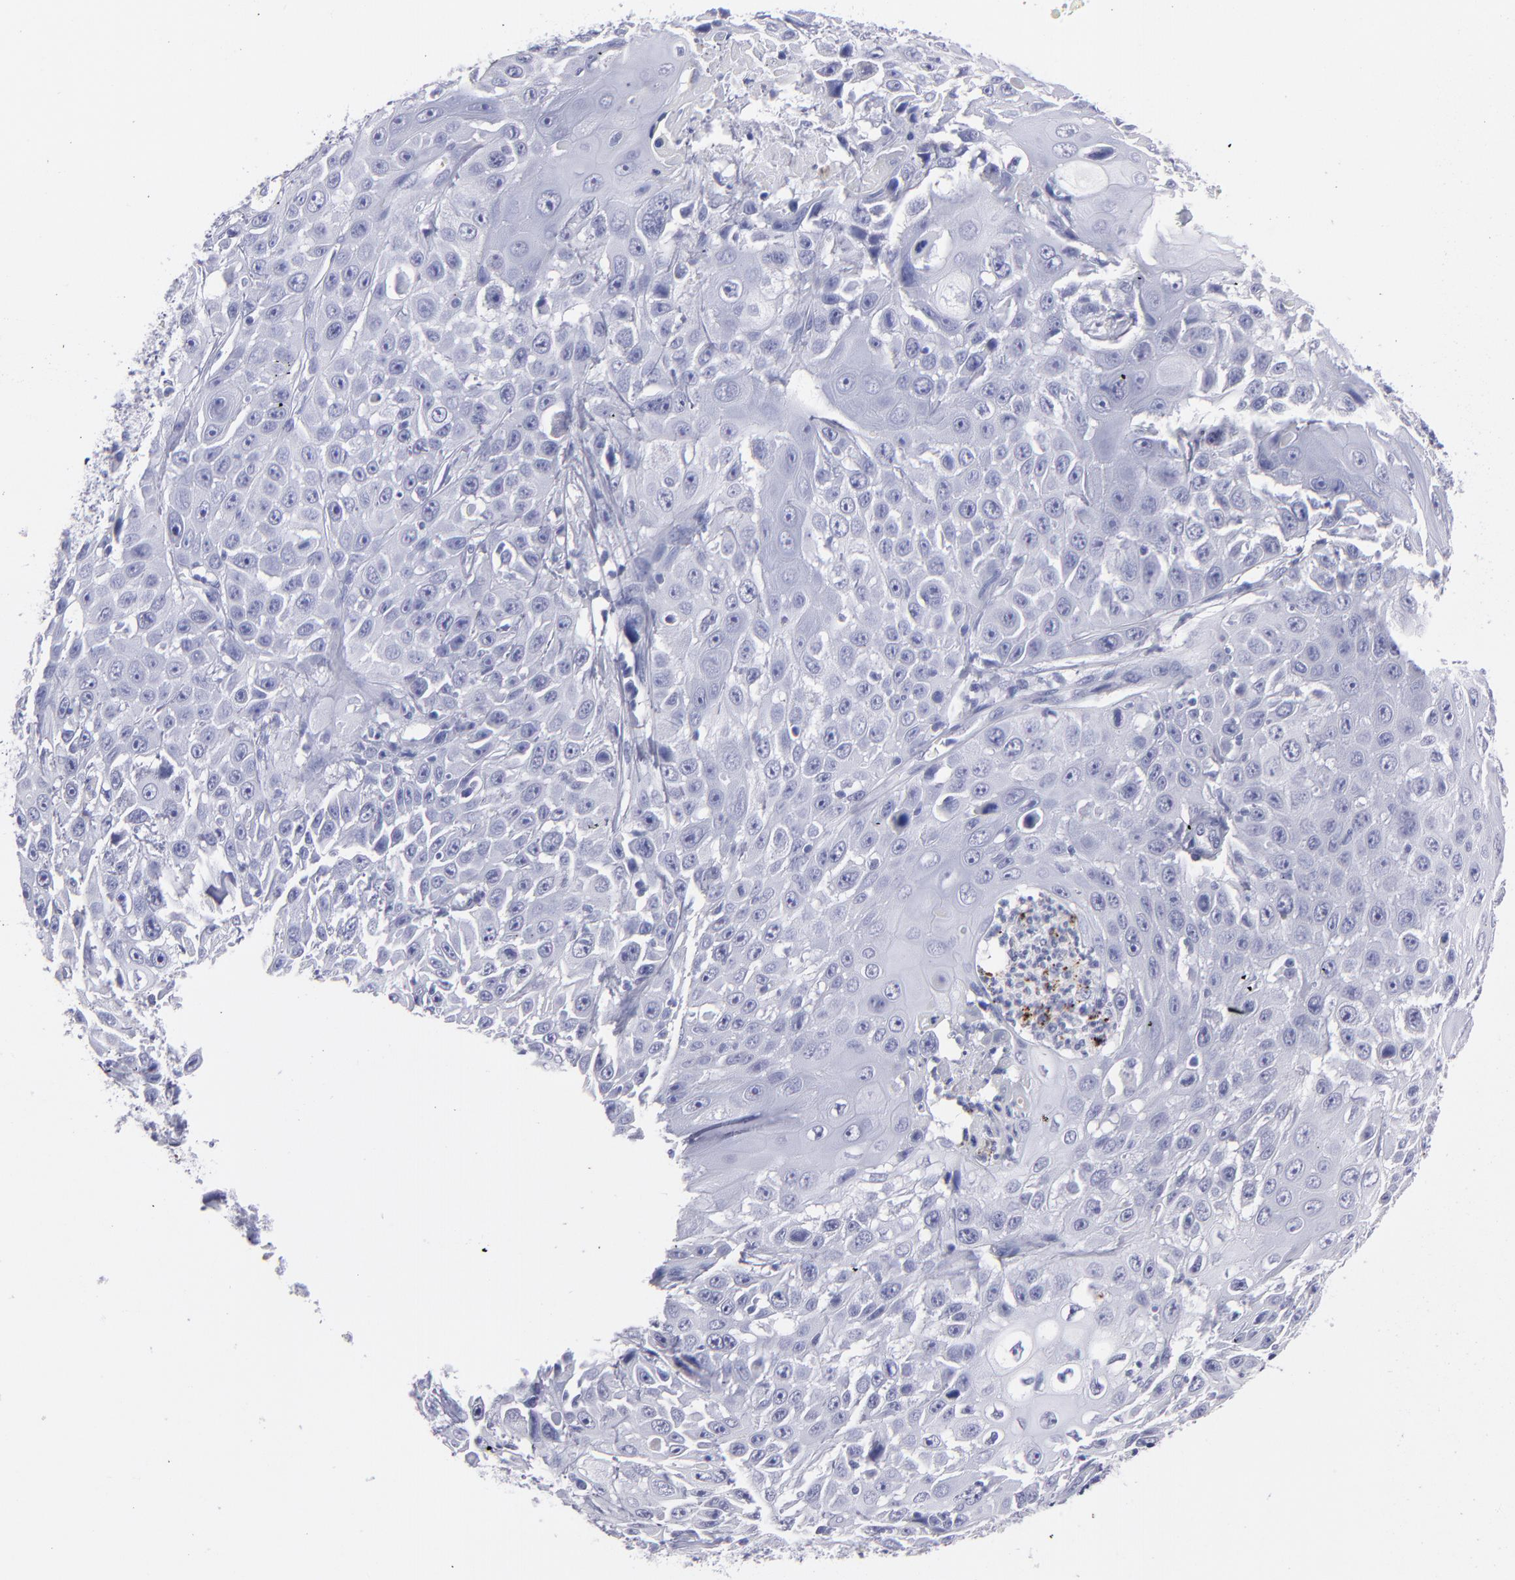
{"staining": {"intensity": "negative", "quantity": "none", "location": "none"}, "tissue": "cervical cancer", "cell_type": "Tumor cells", "image_type": "cancer", "snomed": [{"axis": "morphology", "description": "Squamous cell carcinoma, NOS"}, {"axis": "topography", "description": "Cervix"}], "caption": "The IHC histopathology image has no significant staining in tumor cells of cervical cancer (squamous cell carcinoma) tissue.", "gene": "MB", "patient": {"sex": "female", "age": 39}}